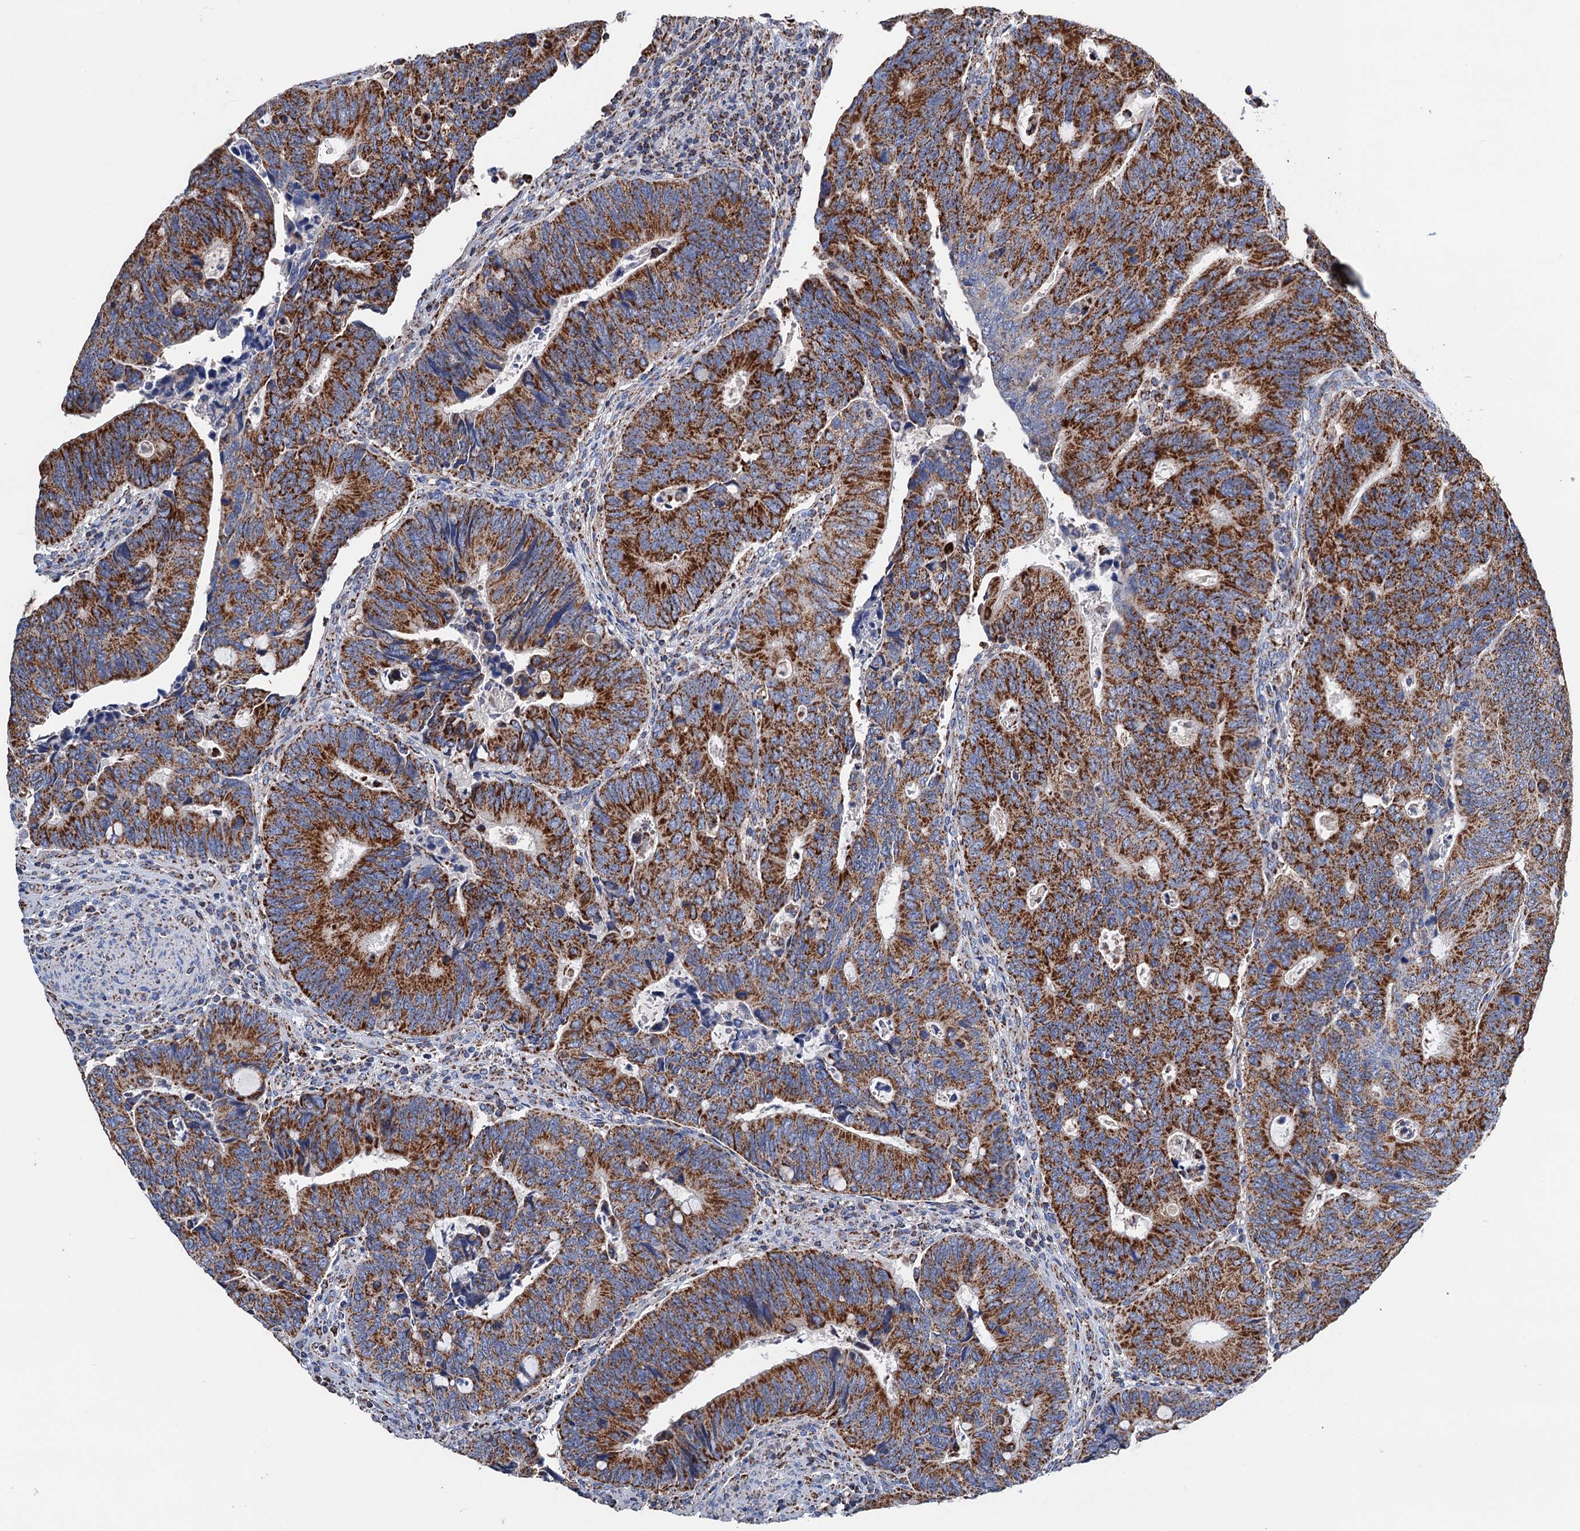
{"staining": {"intensity": "strong", "quantity": ">75%", "location": "cytoplasmic/membranous"}, "tissue": "colorectal cancer", "cell_type": "Tumor cells", "image_type": "cancer", "snomed": [{"axis": "morphology", "description": "Adenocarcinoma, NOS"}, {"axis": "topography", "description": "Colon"}], "caption": "Tumor cells reveal strong cytoplasmic/membranous positivity in approximately >75% of cells in adenocarcinoma (colorectal).", "gene": "IVD", "patient": {"sex": "male", "age": 87}}